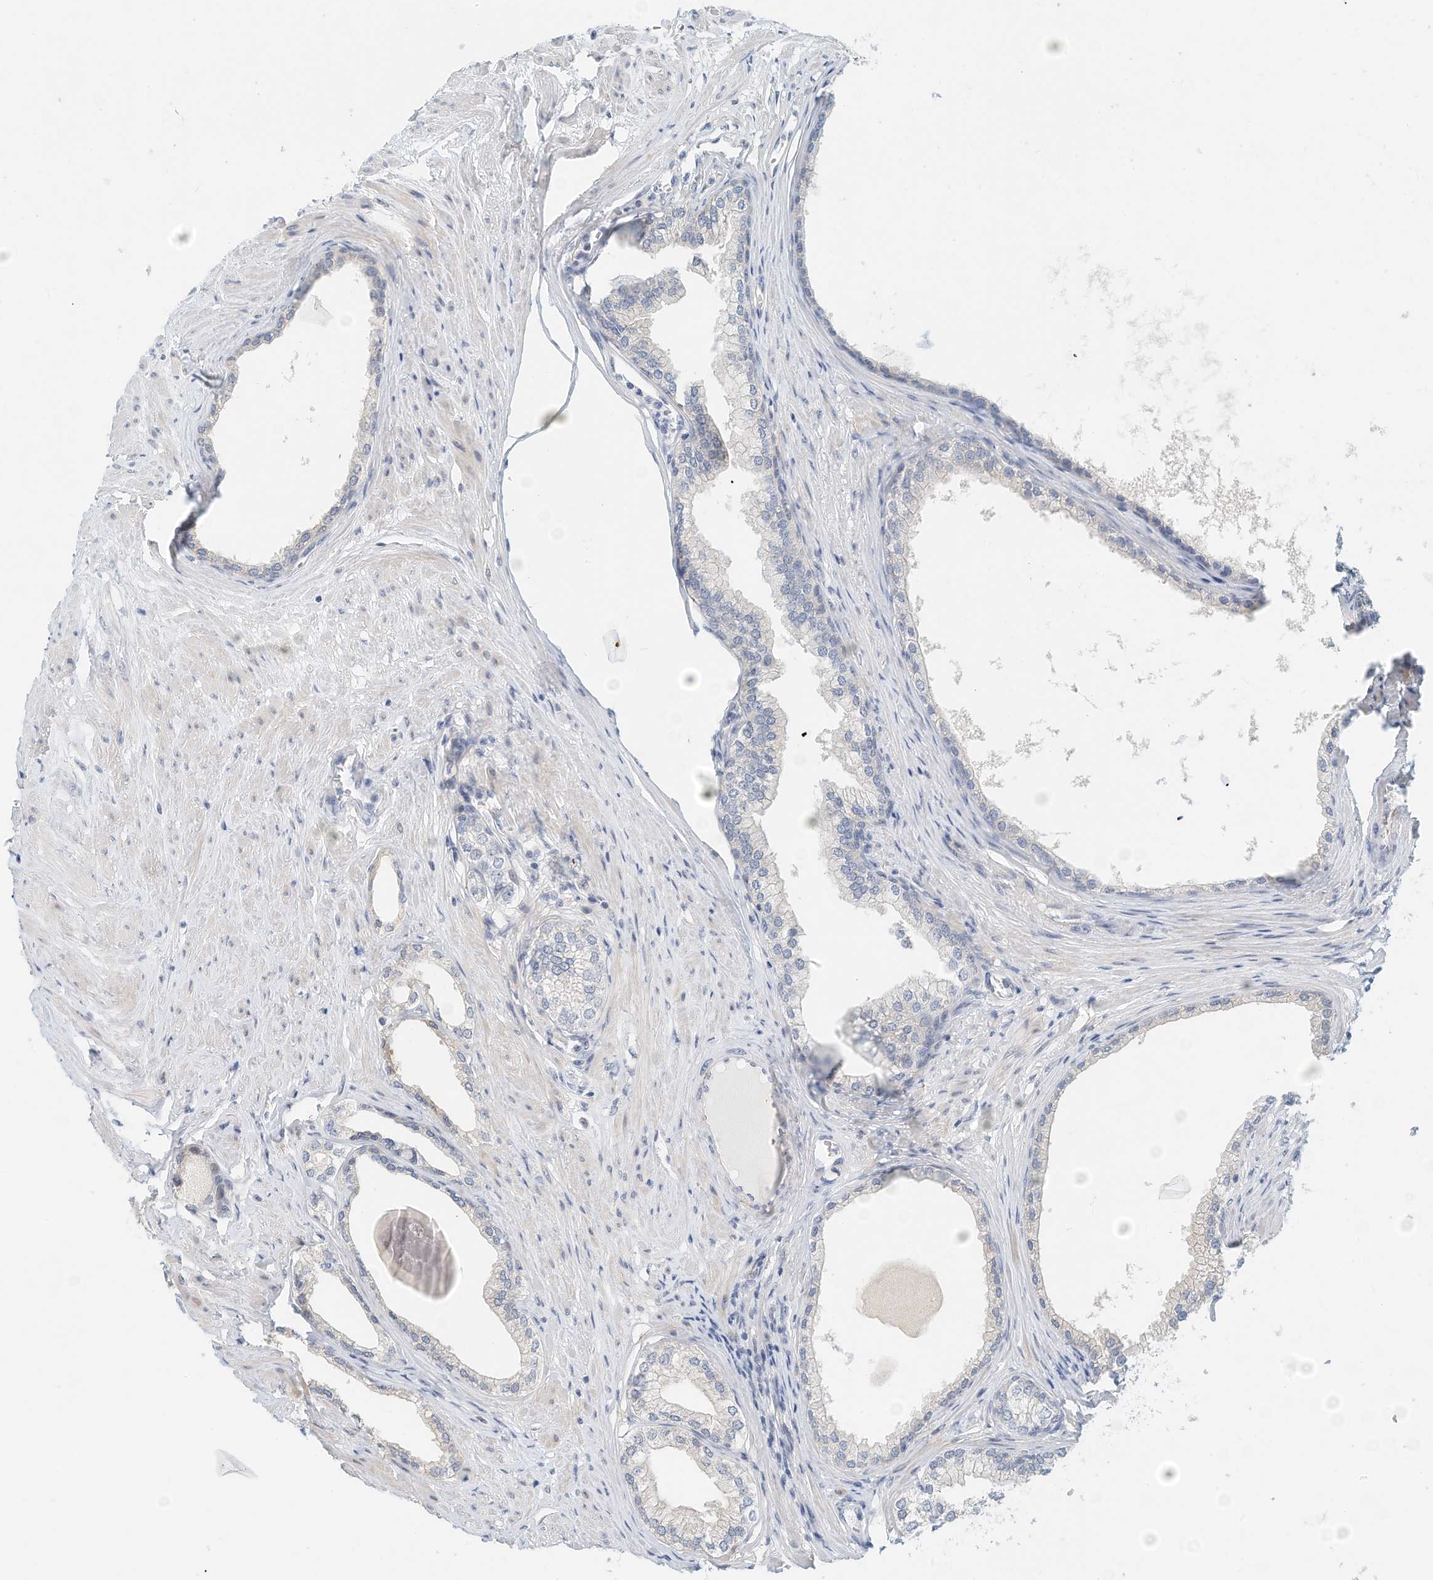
{"staining": {"intensity": "negative", "quantity": "none", "location": "none"}, "tissue": "prostate", "cell_type": "Glandular cells", "image_type": "normal", "snomed": [{"axis": "morphology", "description": "Normal tissue, NOS"}, {"axis": "morphology", "description": "Urothelial carcinoma, Low grade"}, {"axis": "topography", "description": "Urinary bladder"}, {"axis": "topography", "description": "Prostate"}], "caption": "Glandular cells show no significant protein positivity in unremarkable prostate. (DAB immunohistochemistry visualized using brightfield microscopy, high magnification).", "gene": "ARHGAP28", "patient": {"sex": "male", "age": 60}}